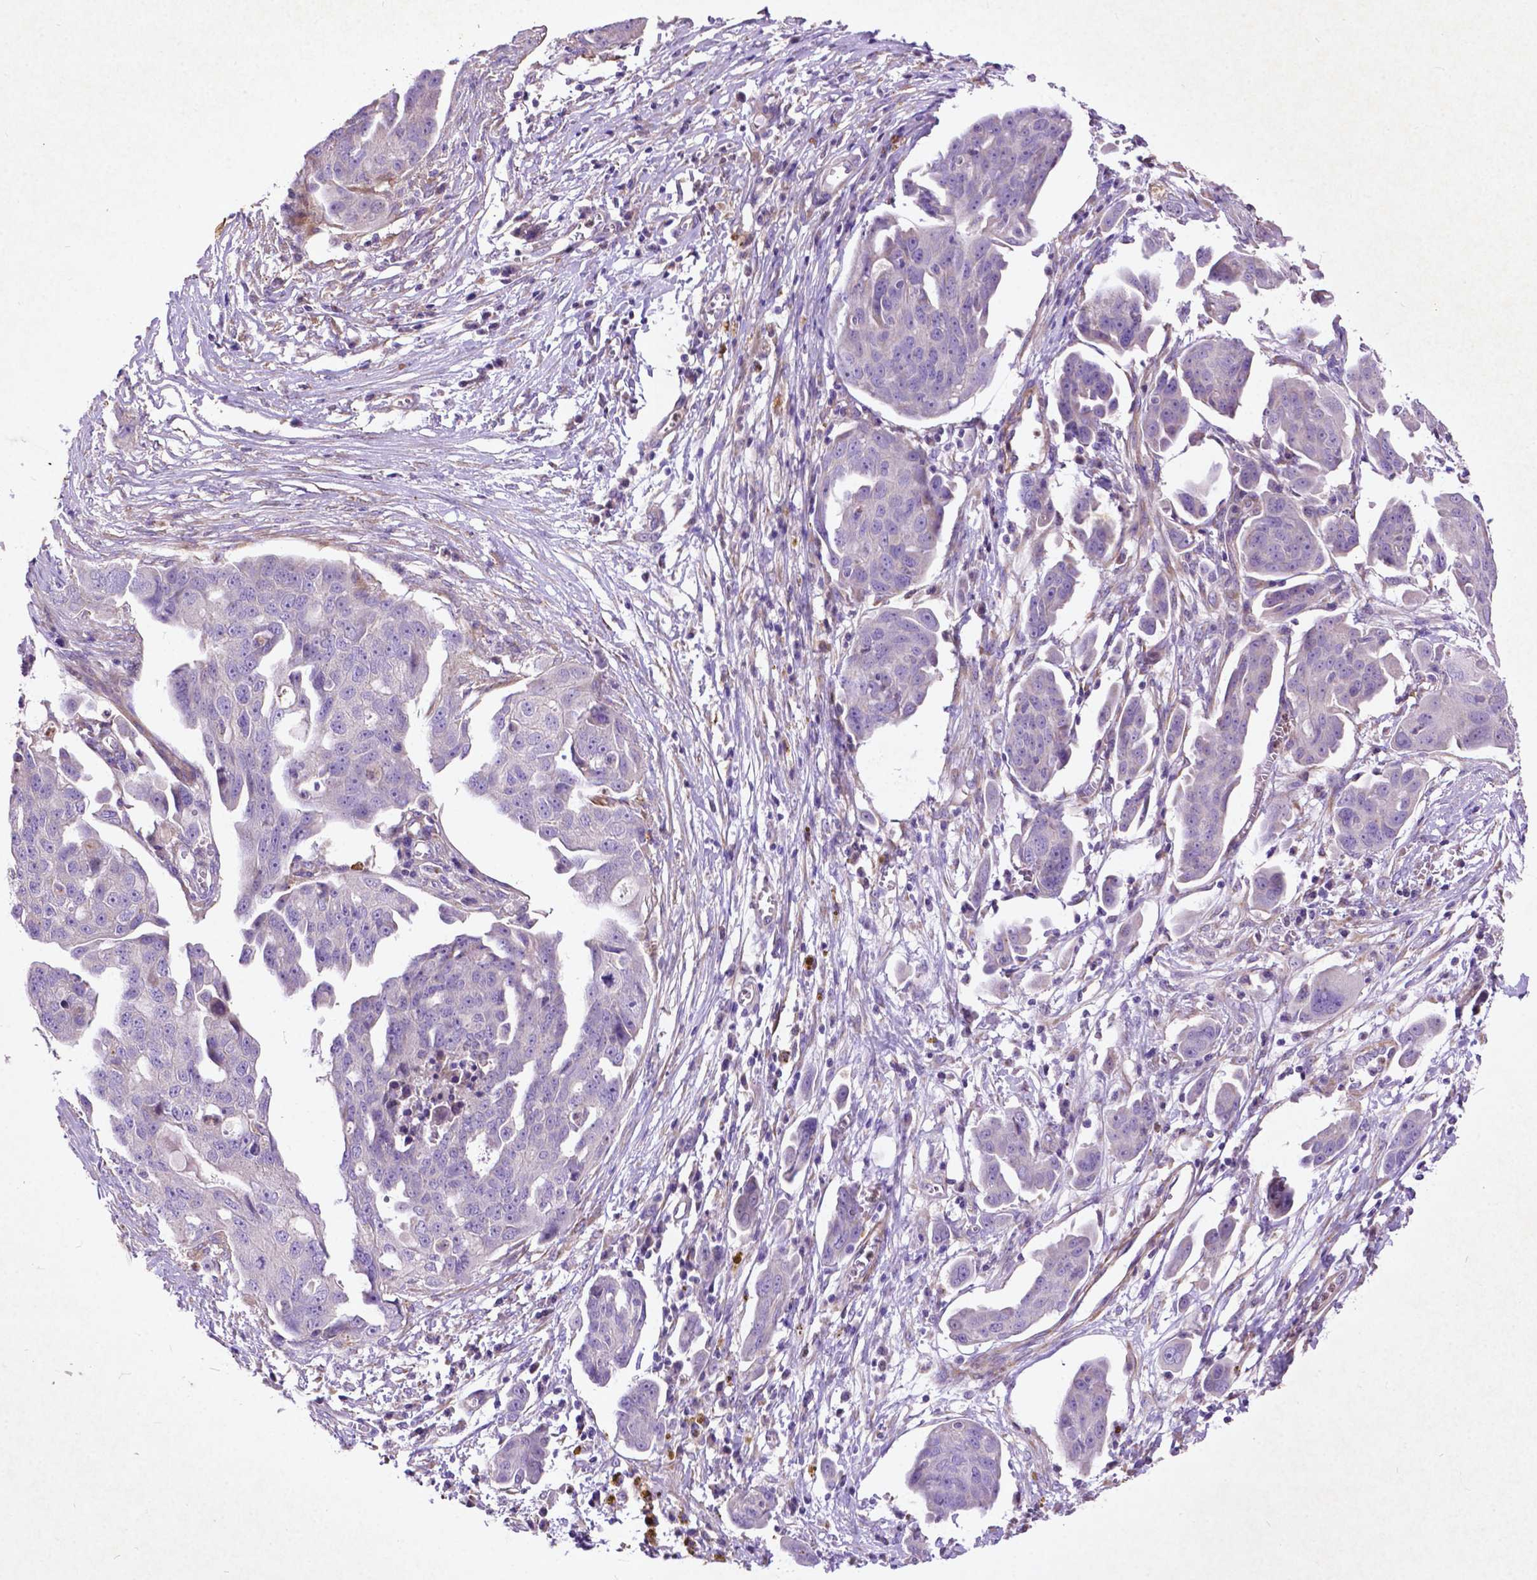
{"staining": {"intensity": "negative", "quantity": "none", "location": "none"}, "tissue": "ovarian cancer", "cell_type": "Tumor cells", "image_type": "cancer", "snomed": [{"axis": "morphology", "description": "Carcinoma, endometroid"}, {"axis": "topography", "description": "Ovary"}], "caption": "An immunohistochemistry histopathology image of endometroid carcinoma (ovarian) is shown. There is no staining in tumor cells of endometroid carcinoma (ovarian). Nuclei are stained in blue.", "gene": "THEGL", "patient": {"sex": "female", "age": 70}}